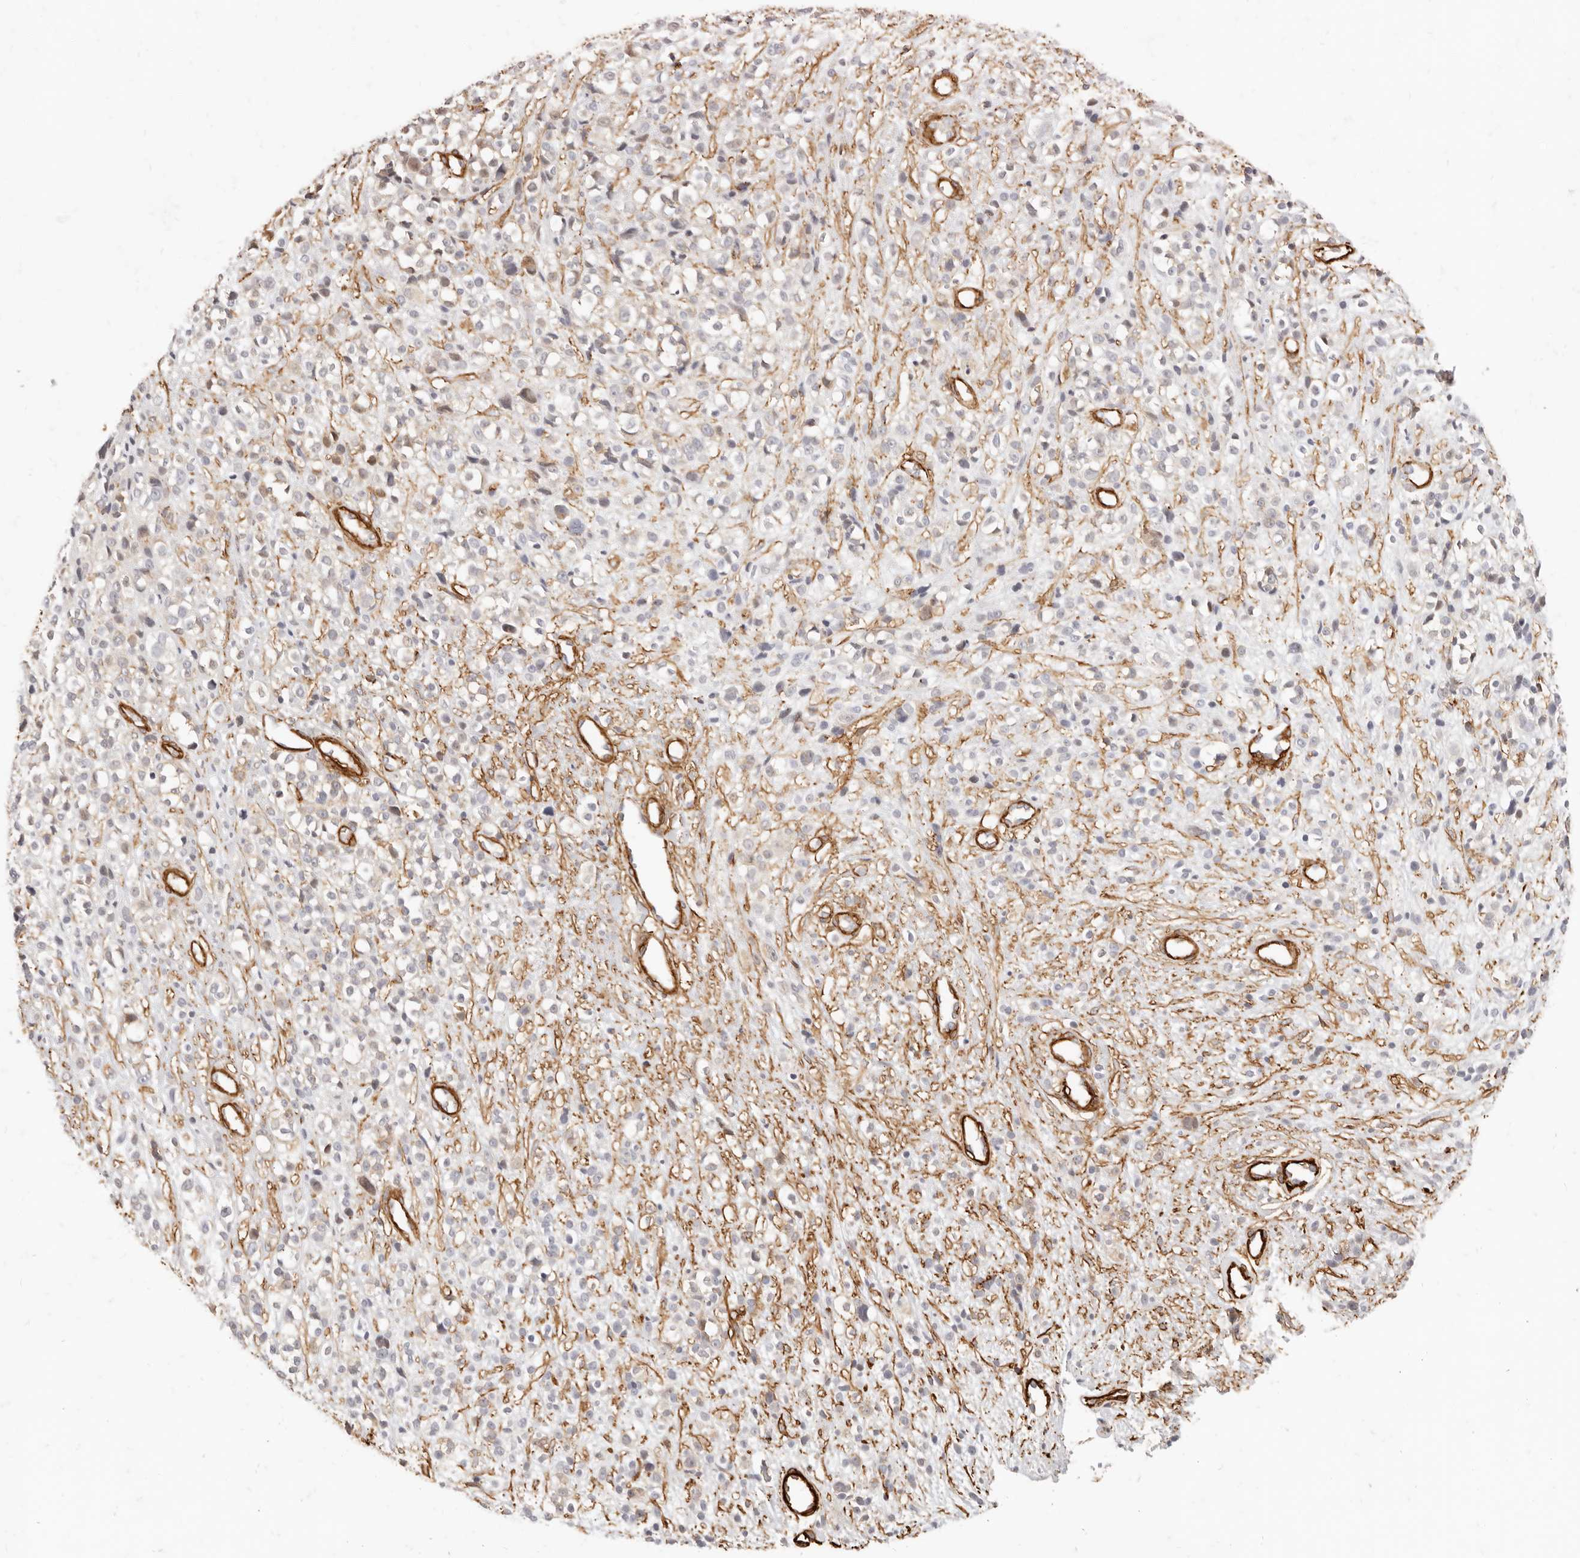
{"staining": {"intensity": "weak", "quantity": "25%-75%", "location": "cytoplasmic/membranous"}, "tissue": "melanoma", "cell_type": "Tumor cells", "image_type": "cancer", "snomed": [{"axis": "morphology", "description": "Malignant melanoma, NOS"}, {"axis": "topography", "description": "Skin"}], "caption": "Immunohistochemical staining of human melanoma shows low levels of weak cytoplasmic/membranous staining in approximately 25%-75% of tumor cells. The protein of interest is stained brown, and the nuclei are stained in blue (DAB IHC with brightfield microscopy, high magnification).", "gene": "TMTC2", "patient": {"sex": "female", "age": 55}}